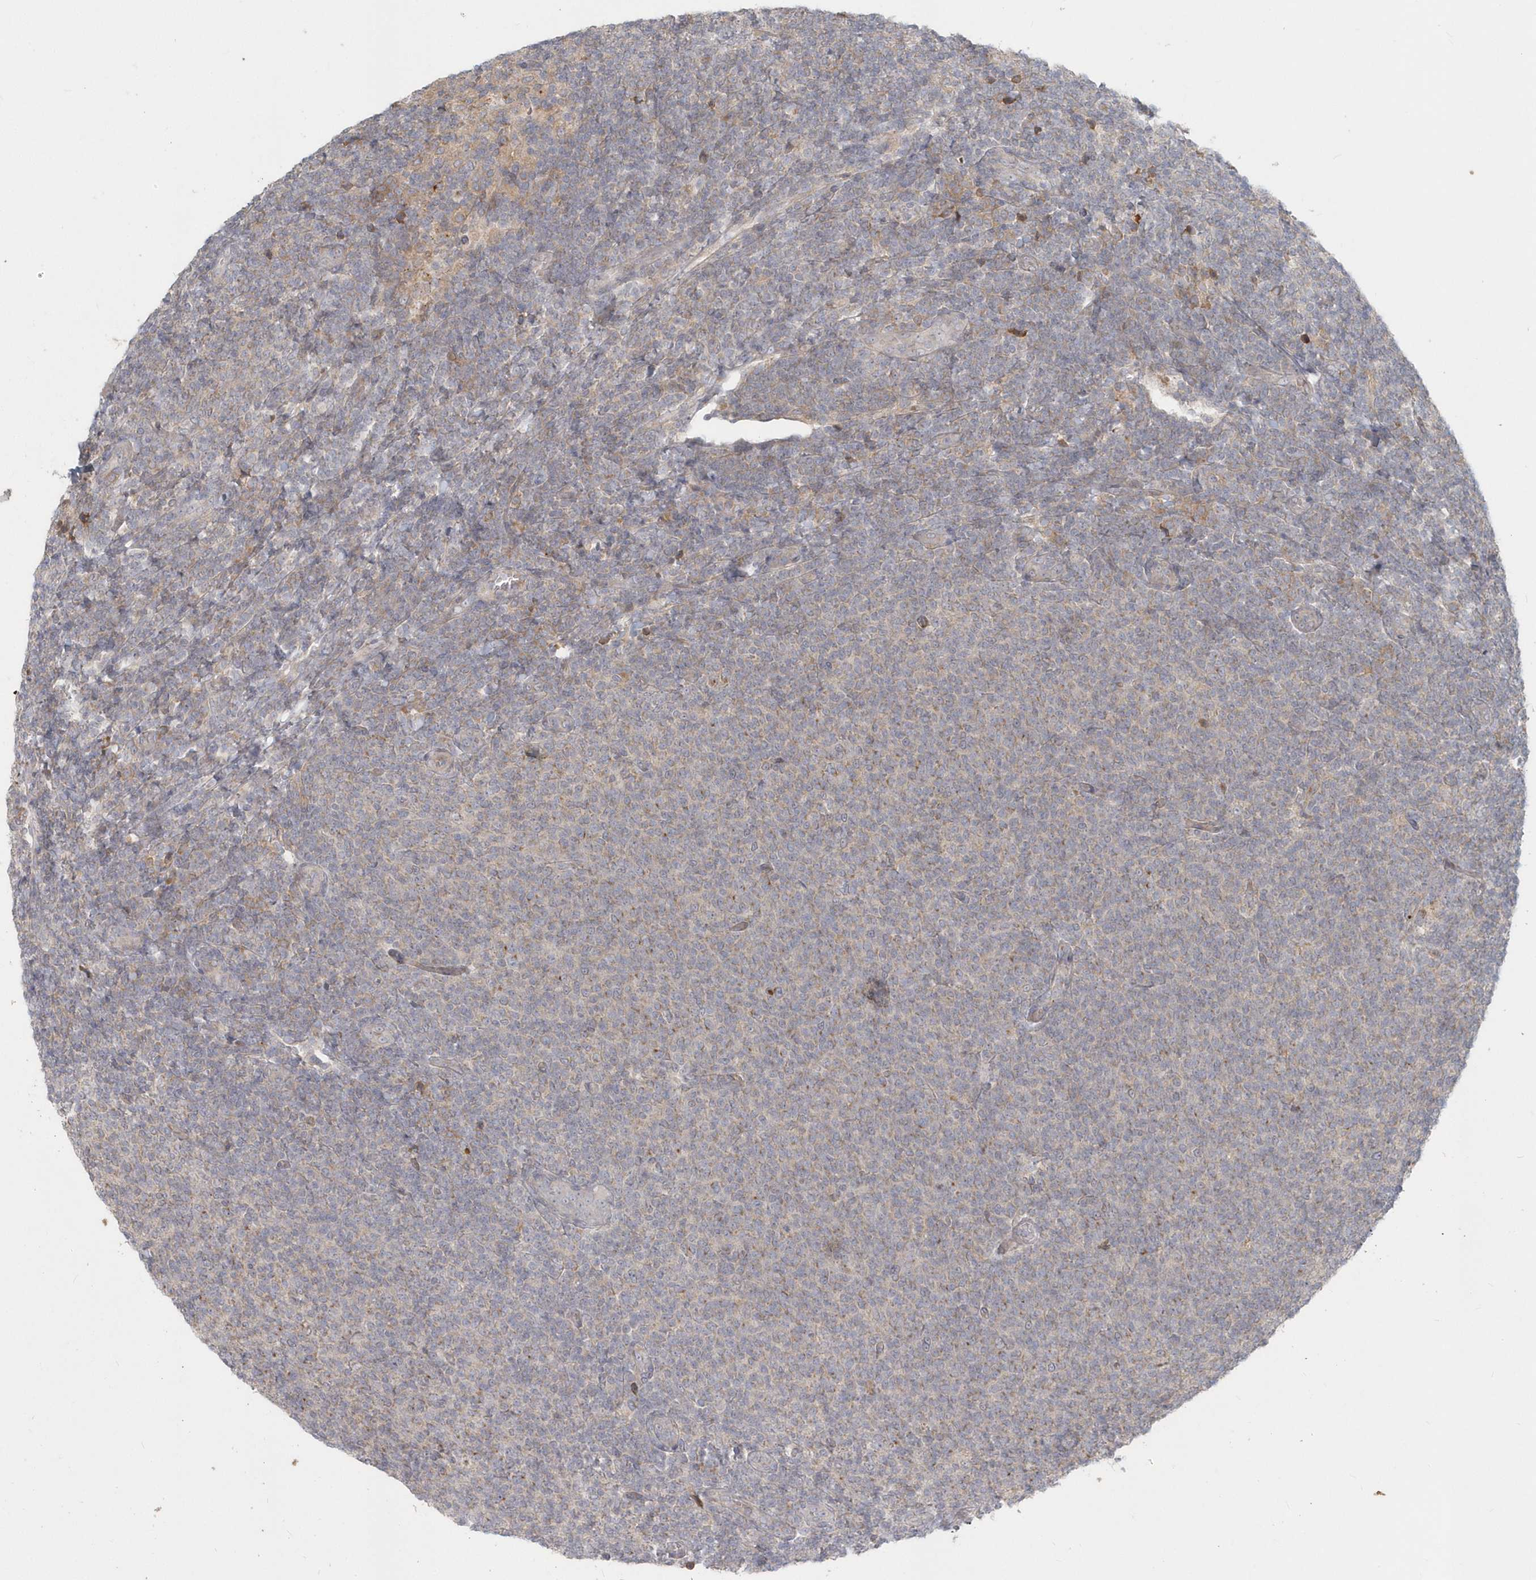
{"staining": {"intensity": "weak", "quantity": "<25%", "location": "cytoplasmic/membranous"}, "tissue": "lymphoma", "cell_type": "Tumor cells", "image_type": "cancer", "snomed": [{"axis": "morphology", "description": "Malignant lymphoma, non-Hodgkin's type, Low grade"}, {"axis": "topography", "description": "Lymph node"}], "caption": "High power microscopy image of an IHC histopathology image of lymphoma, revealing no significant staining in tumor cells. (DAB (3,3'-diaminobenzidine) immunohistochemistry visualized using brightfield microscopy, high magnification).", "gene": "NAPB", "patient": {"sex": "male", "age": 66}}